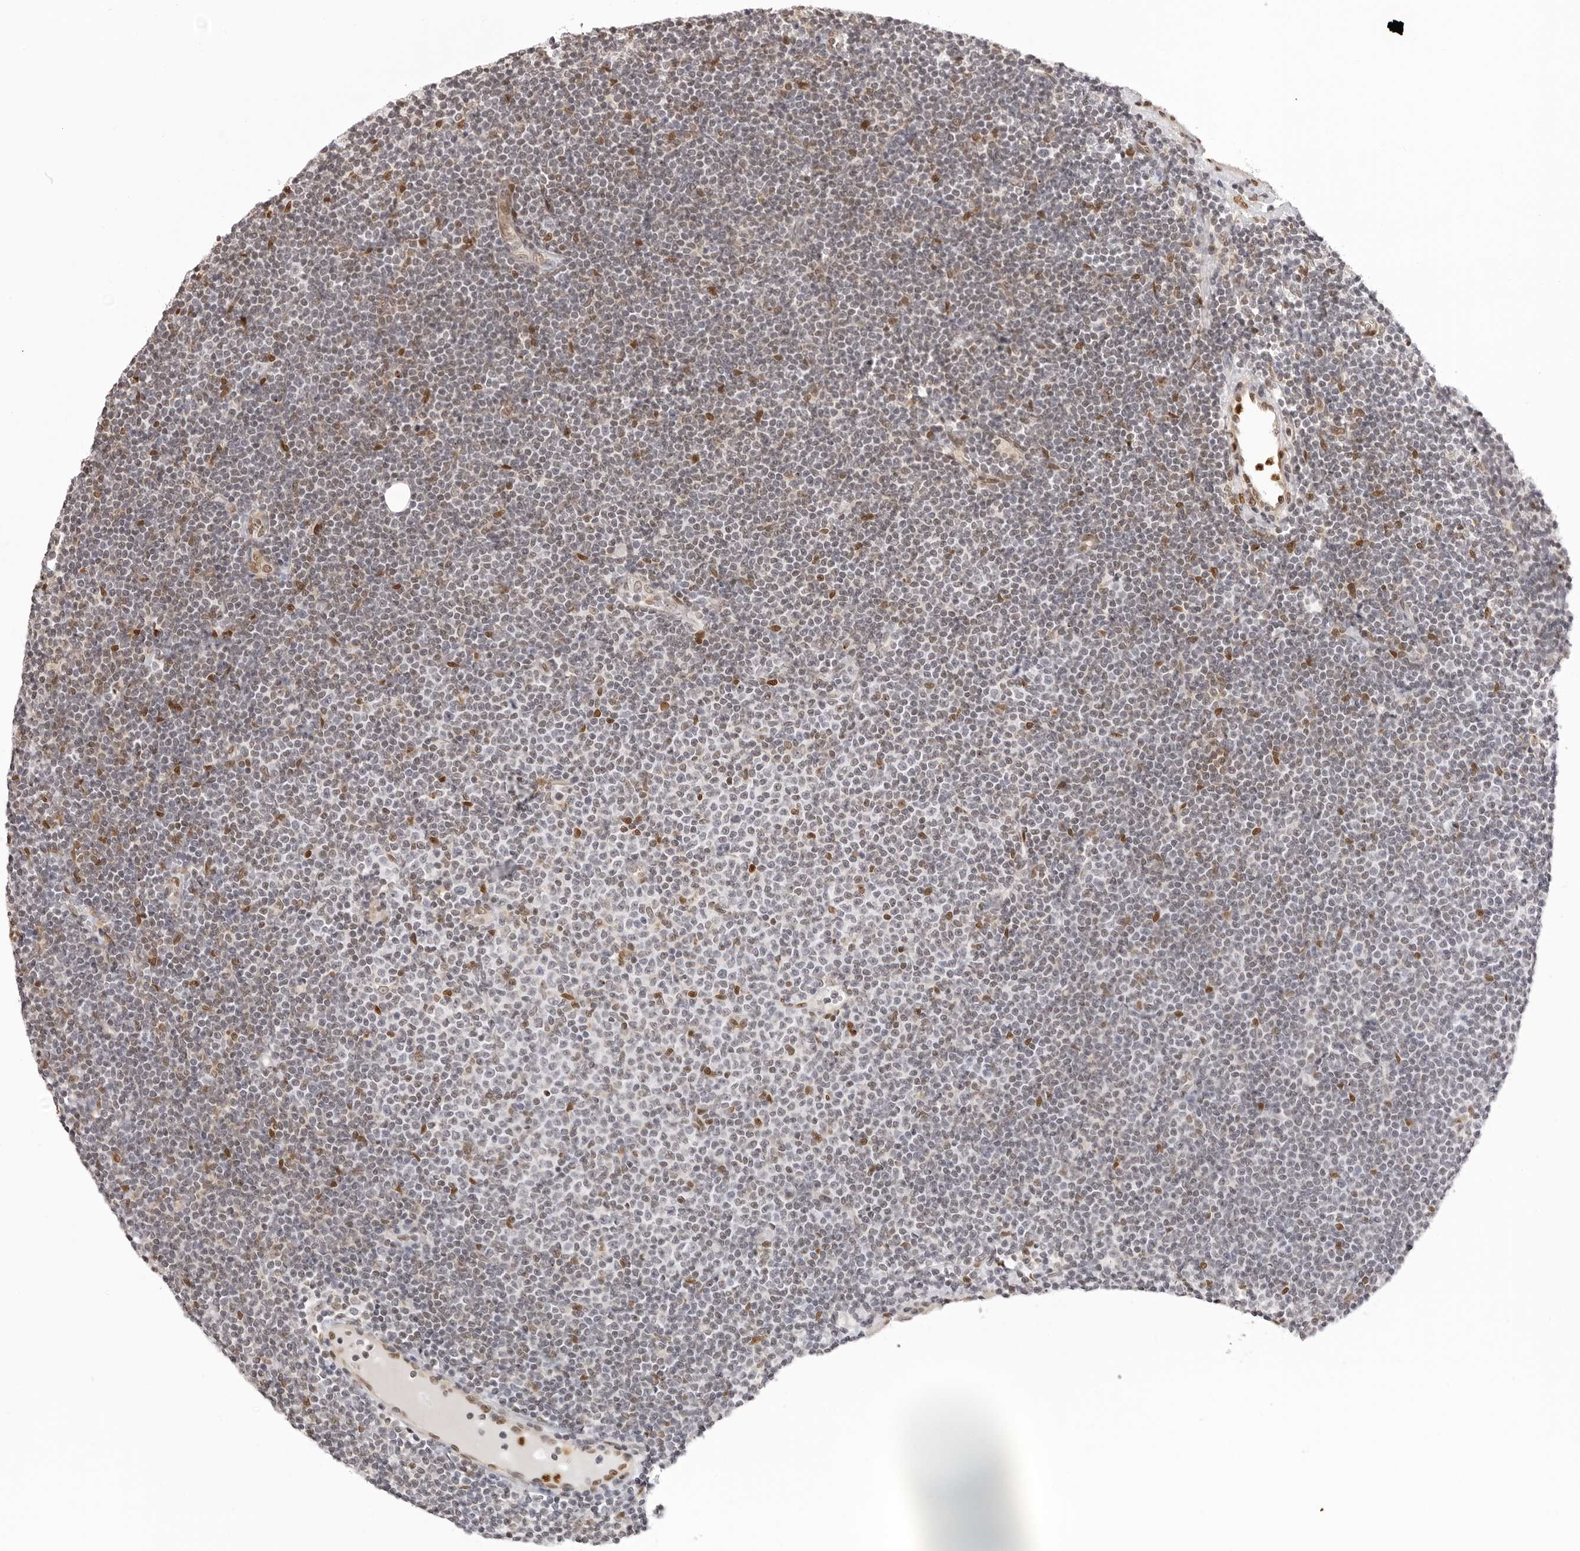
{"staining": {"intensity": "negative", "quantity": "none", "location": "none"}, "tissue": "lymphoma", "cell_type": "Tumor cells", "image_type": "cancer", "snomed": [{"axis": "morphology", "description": "Malignant lymphoma, non-Hodgkin's type, Low grade"}, {"axis": "topography", "description": "Lymph node"}], "caption": "Photomicrograph shows no protein staining in tumor cells of low-grade malignant lymphoma, non-Hodgkin's type tissue.", "gene": "HSPA4", "patient": {"sex": "female", "age": 53}}